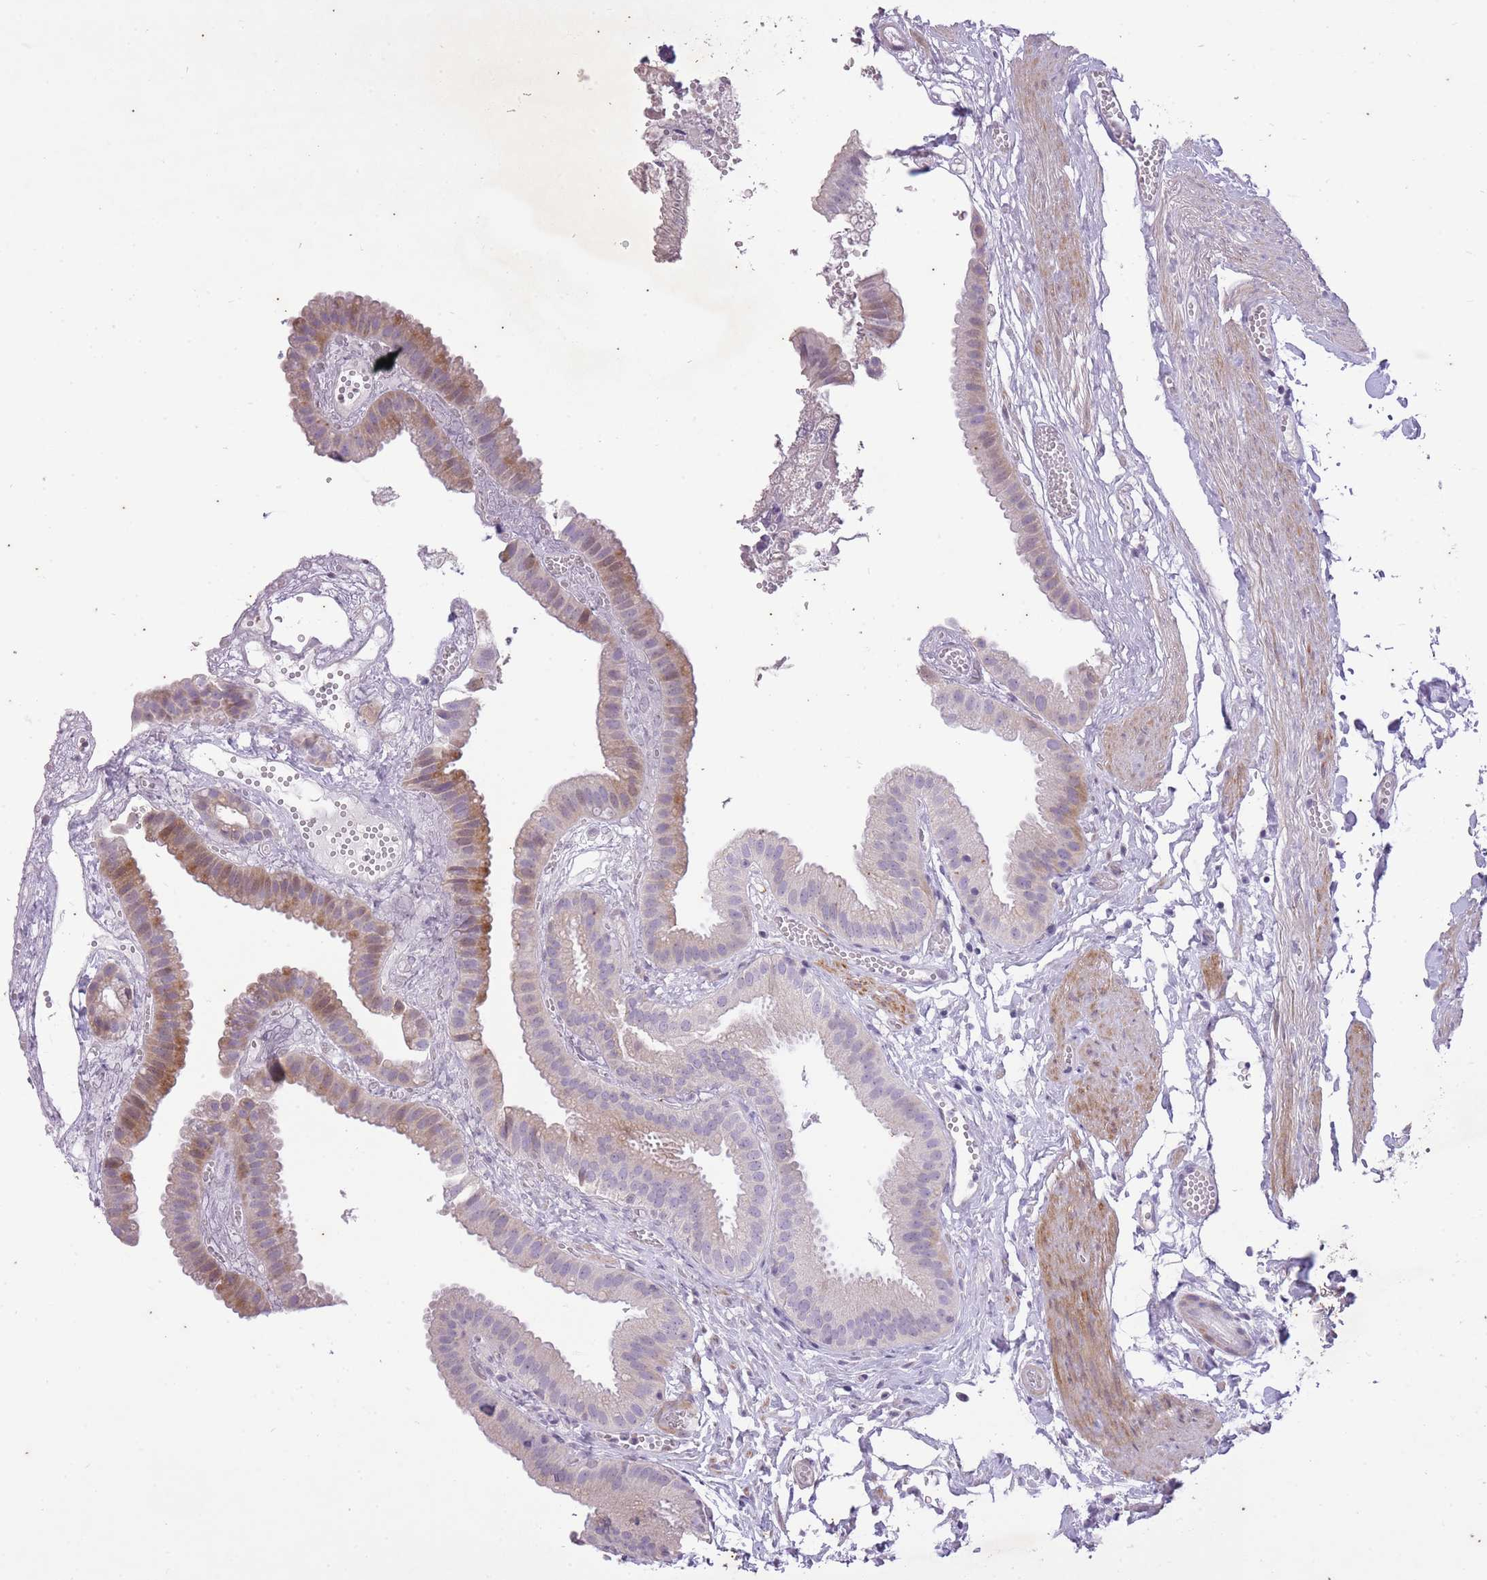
{"staining": {"intensity": "moderate", "quantity": "<25%", "location": "cytoplasmic/membranous,nuclear"}, "tissue": "gallbladder", "cell_type": "Glandular cells", "image_type": "normal", "snomed": [{"axis": "morphology", "description": "Normal tissue, NOS"}, {"axis": "topography", "description": "Gallbladder"}], "caption": "A brown stain labels moderate cytoplasmic/membranous,nuclear staining of a protein in glandular cells of normal human gallbladder. (brown staining indicates protein expression, while blue staining denotes nuclei).", "gene": "CNTNAP3B", "patient": {"sex": "female", "age": 61}}